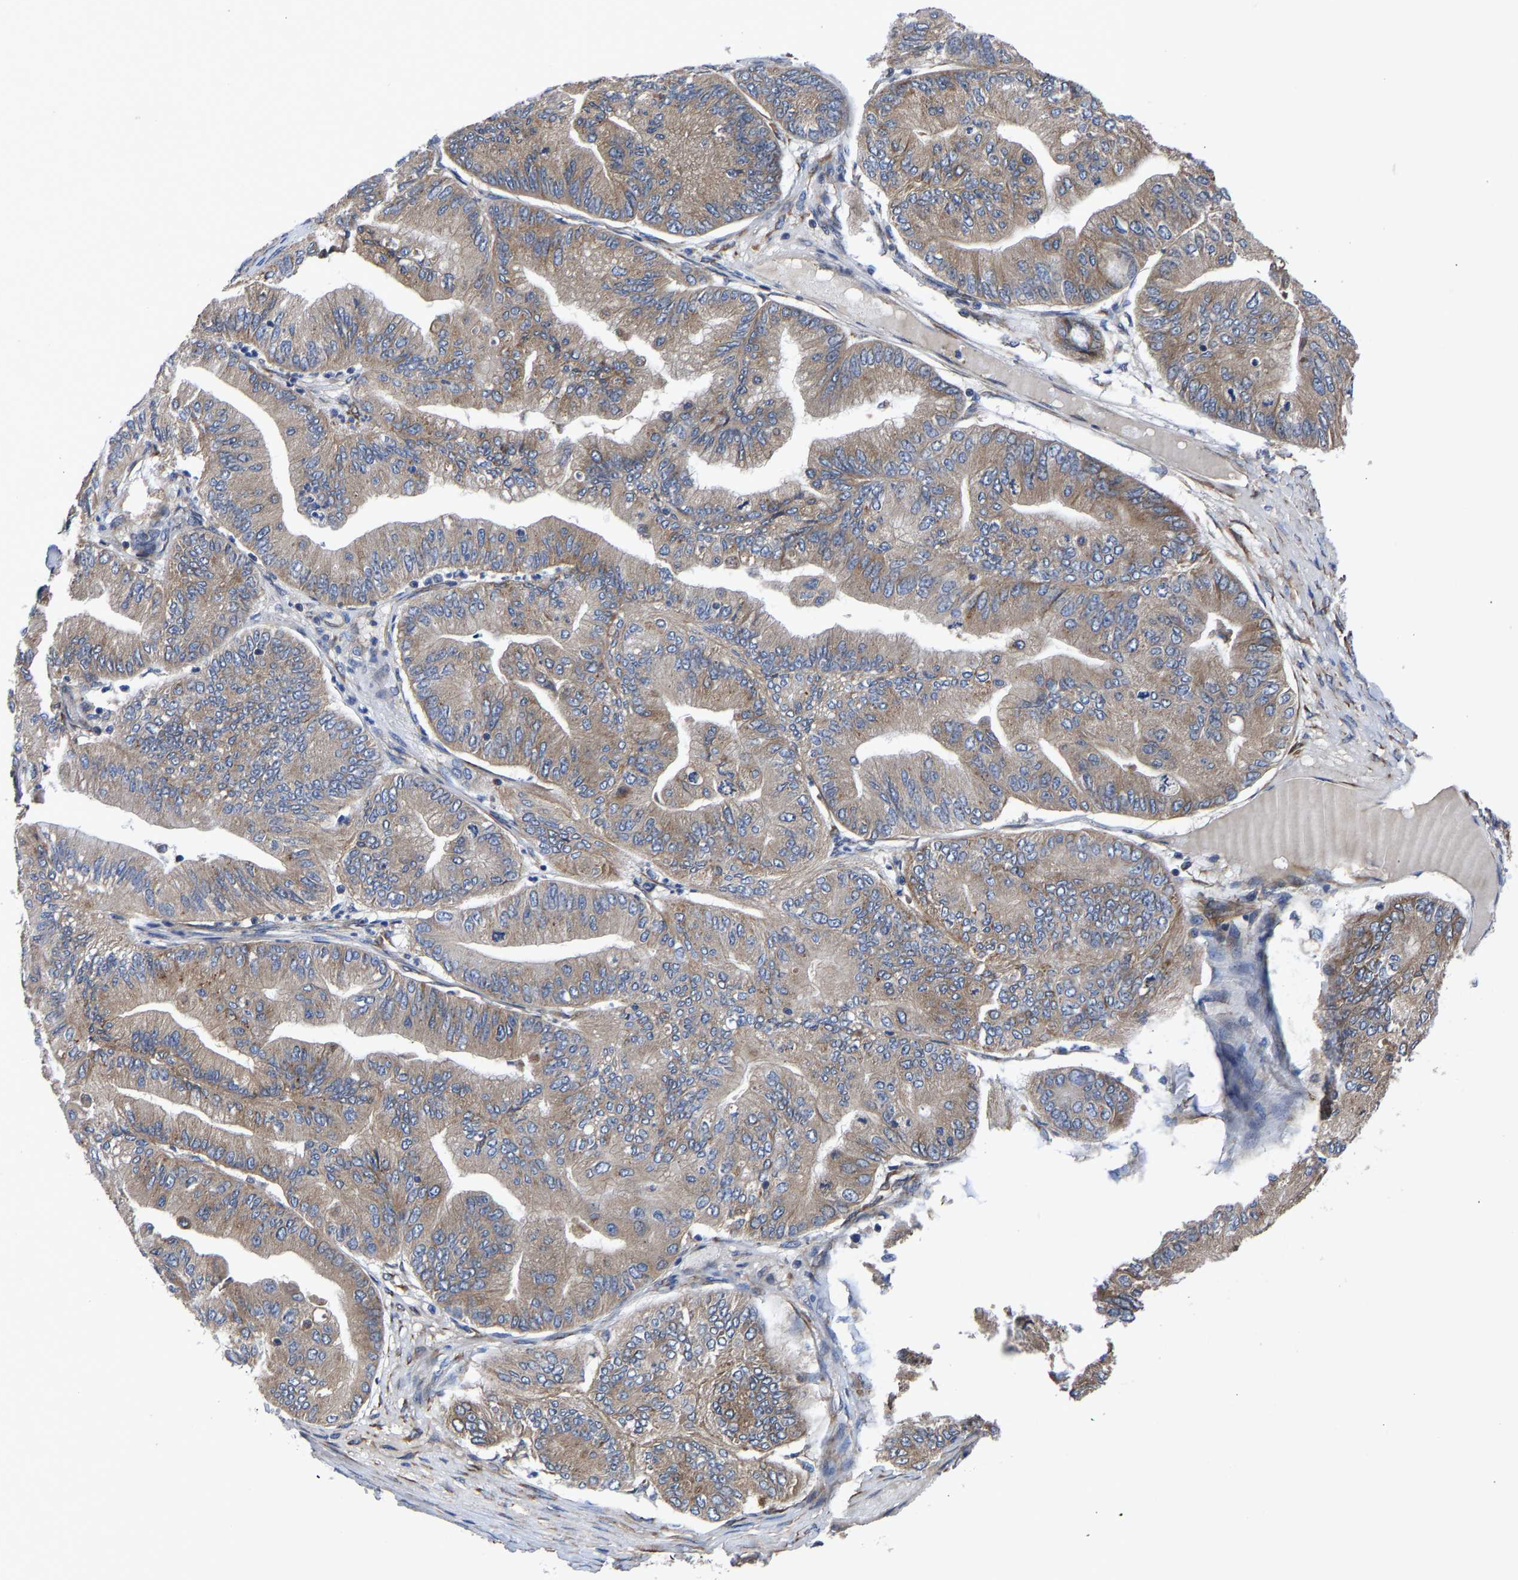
{"staining": {"intensity": "weak", "quantity": ">75%", "location": "cytoplasmic/membranous"}, "tissue": "ovarian cancer", "cell_type": "Tumor cells", "image_type": "cancer", "snomed": [{"axis": "morphology", "description": "Cystadenocarcinoma, mucinous, NOS"}, {"axis": "topography", "description": "Ovary"}], "caption": "The histopathology image reveals a brown stain indicating the presence of a protein in the cytoplasmic/membranous of tumor cells in ovarian mucinous cystadenocarcinoma.", "gene": "FRRS1", "patient": {"sex": "female", "age": 61}}